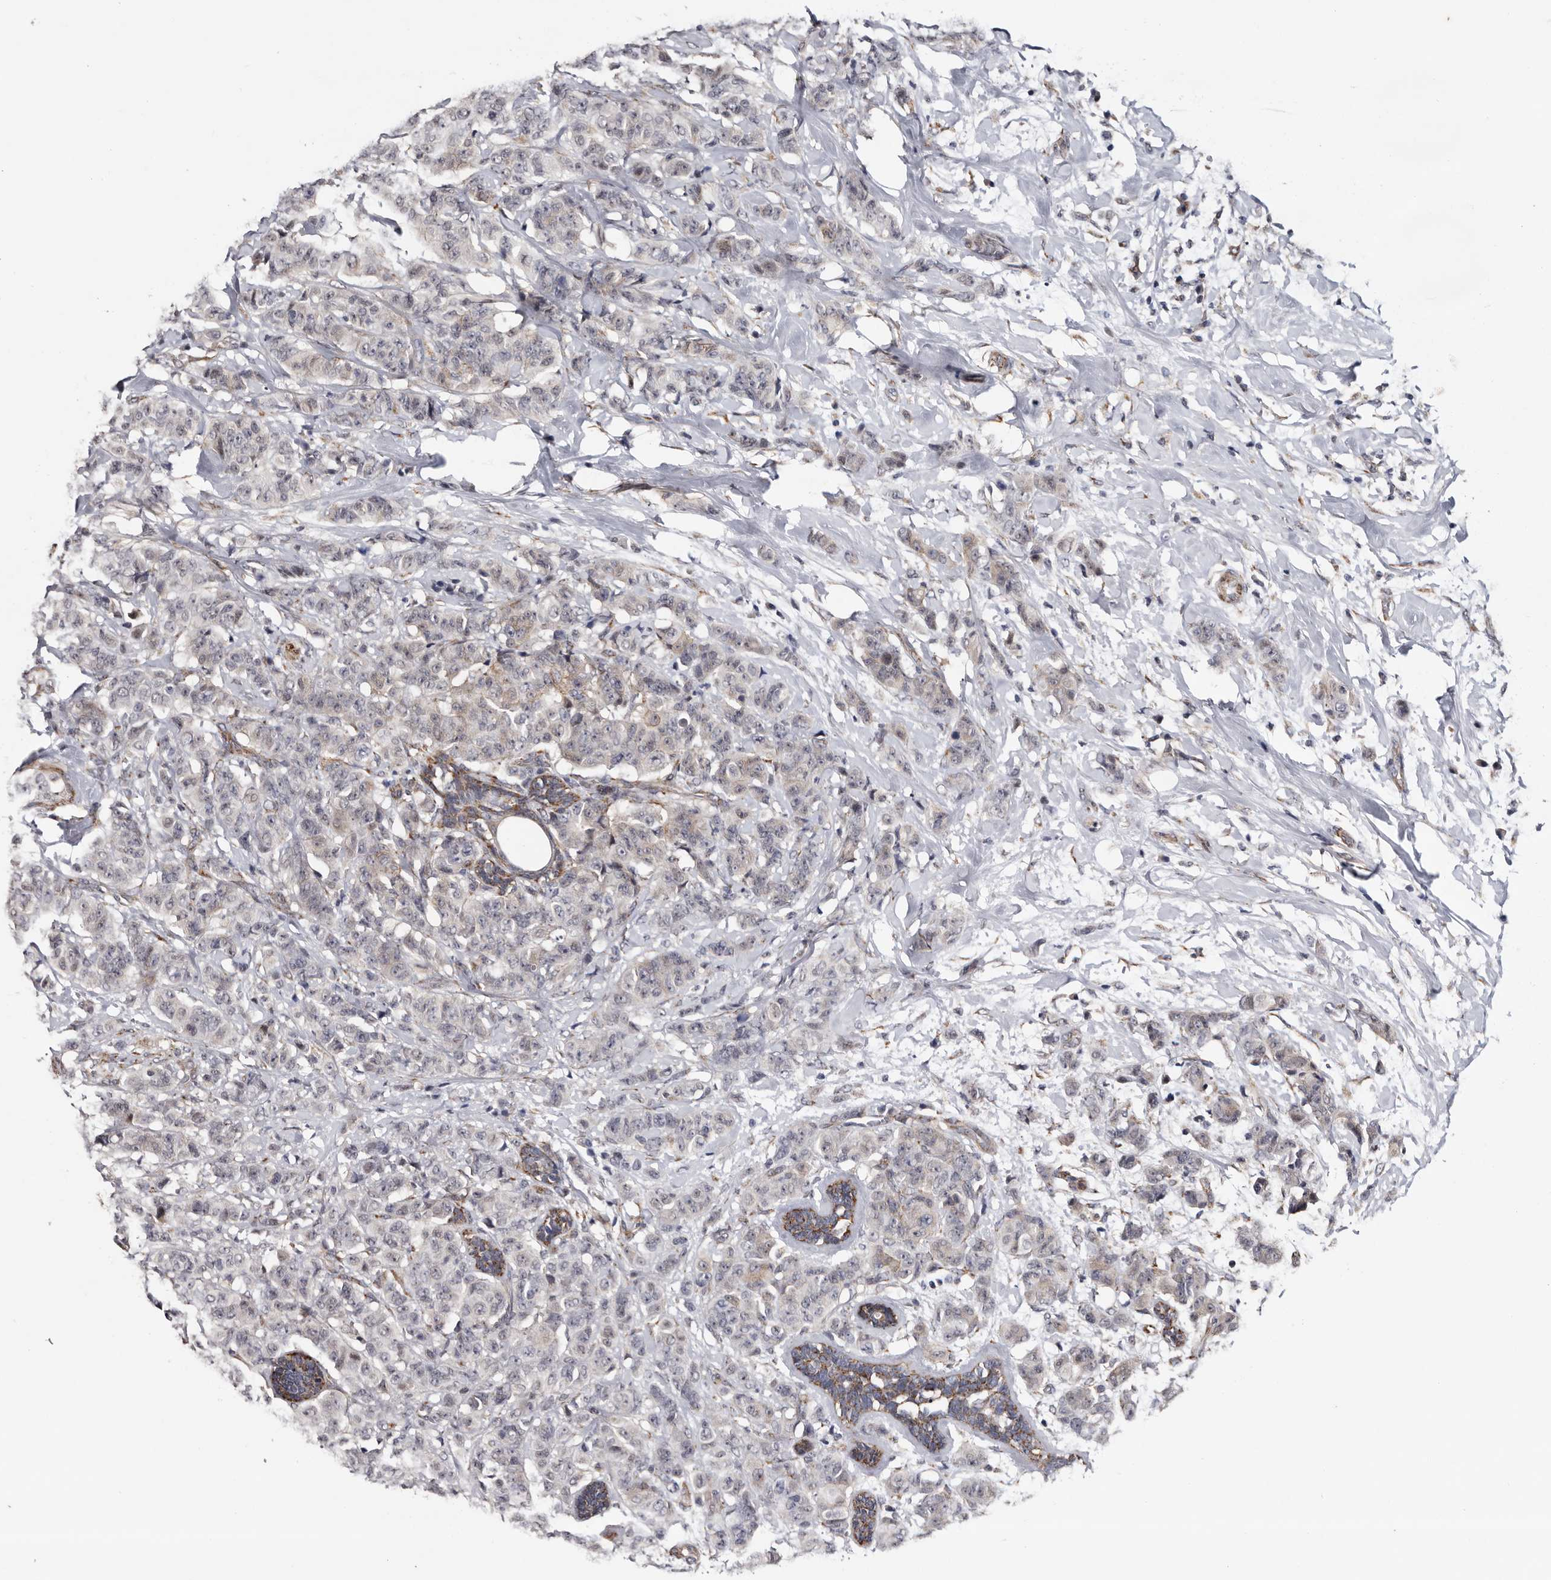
{"staining": {"intensity": "weak", "quantity": "<25%", "location": "cytoplasmic/membranous"}, "tissue": "breast cancer", "cell_type": "Tumor cells", "image_type": "cancer", "snomed": [{"axis": "morphology", "description": "Normal tissue, NOS"}, {"axis": "morphology", "description": "Duct carcinoma"}, {"axis": "topography", "description": "Breast"}], "caption": "This is an immunohistochemistry micrograph of human breast cancer (intraductal carcinoma). There is no staining in tumor cells.", "gene": "ARMCX2", "patient": {"sex": "female", "age": 40}}